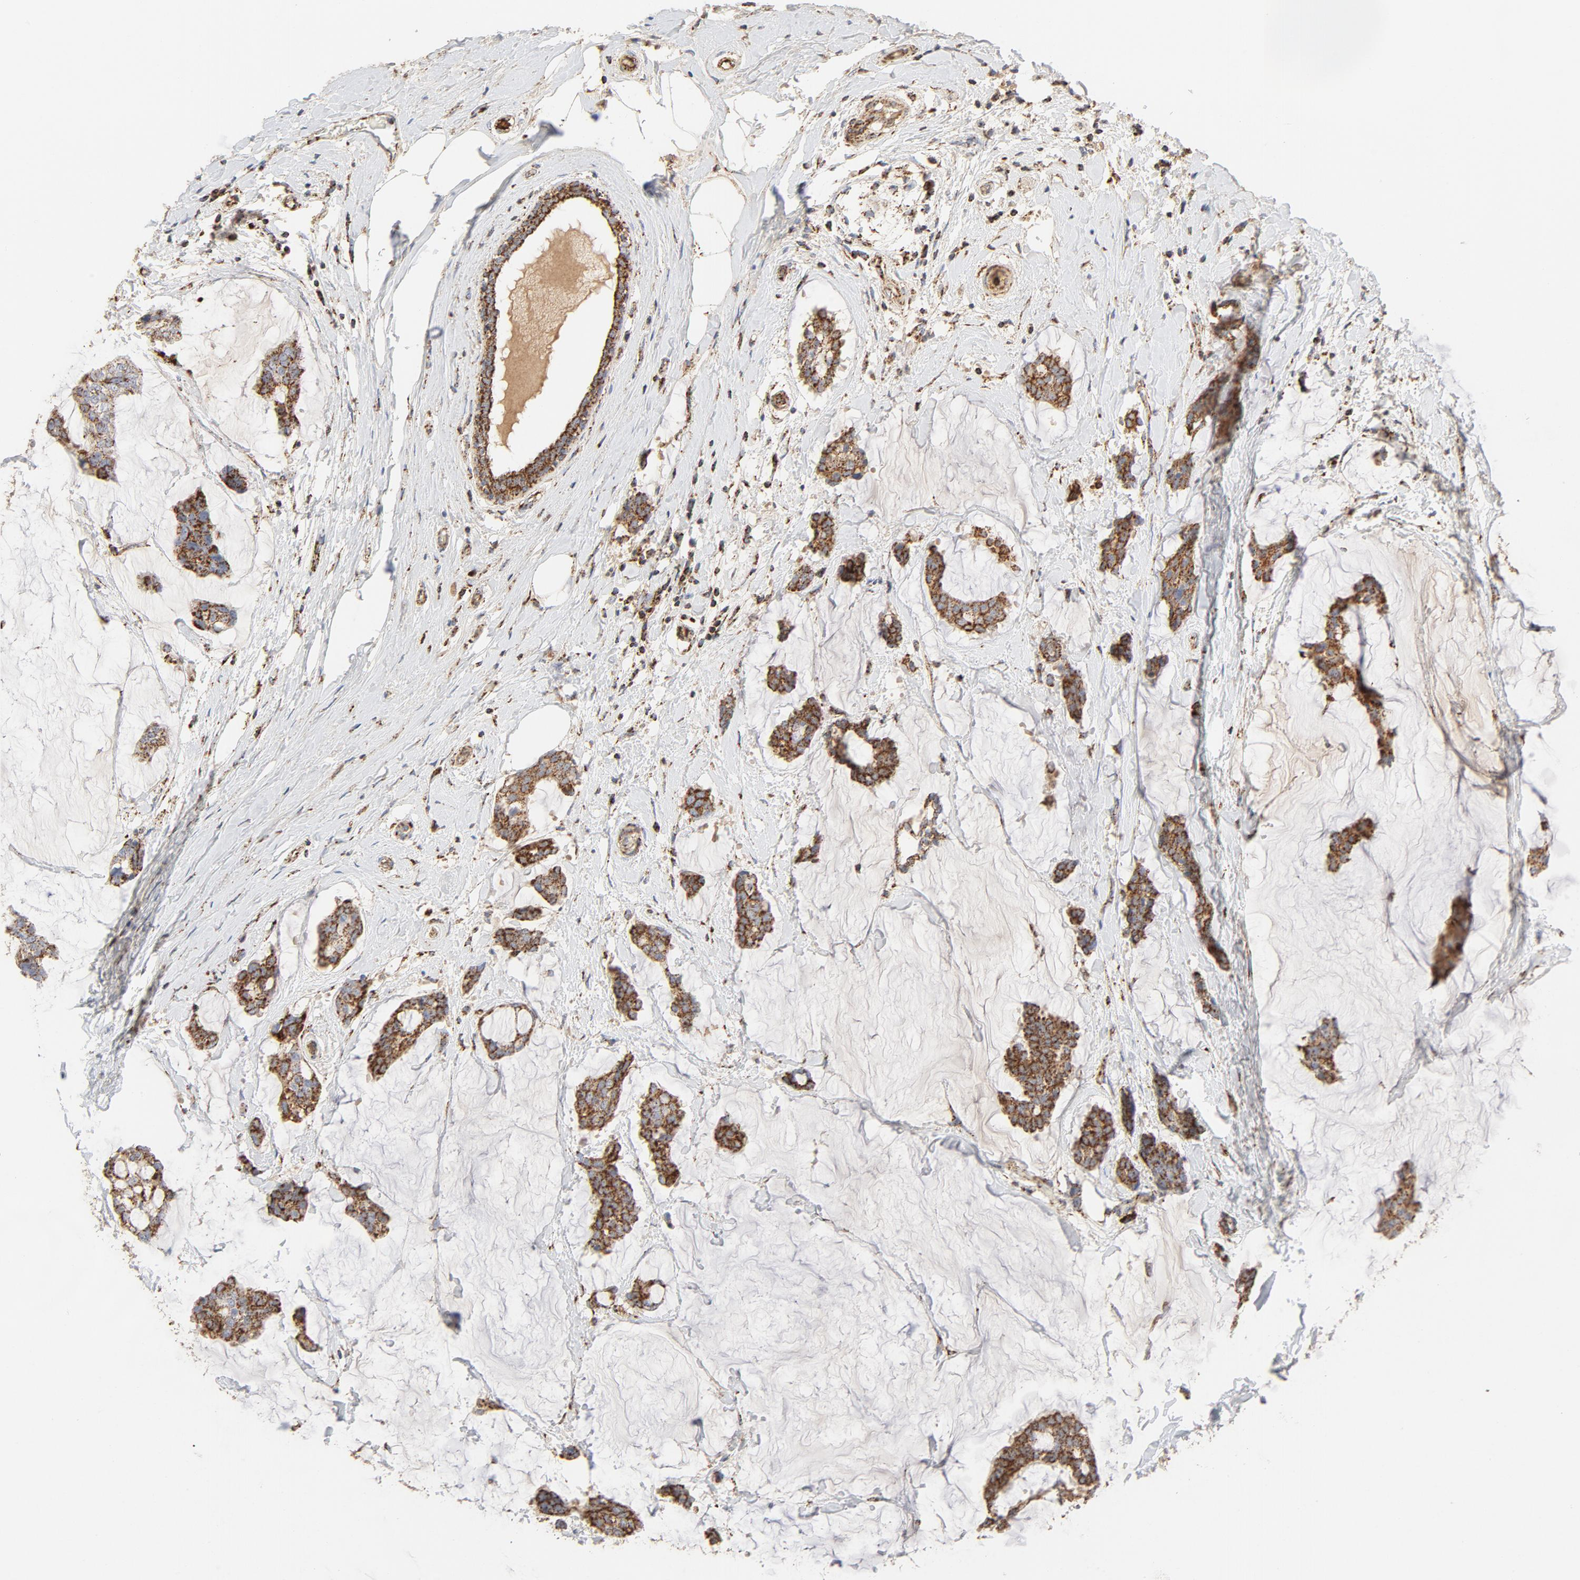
{"staining": {"intensity": "strong", "quantity": ">75%", "location": "cytoplasmic/membranous"}, "tissue": "breast cancer", "cell_type": "Tumor cells", "image_type": "cancer", "snomed": [{"axis": "morphology", "description": "Duct carcinoma"}, {"axis": "topography", "description": "Breast"}], "caption": "High-magnification brightfield microscopy of breast infiltrating ductal carcinoma stained with DAB (3,3'-diaminobenzidine) (brown) and counterstained with hematoxylin (blue). tumor cells exhibit strong cytoplasmic/membranous positivity is present in about>75% of cells. (Brightfield microscopy of DAB IHC at high magnification).", "gene": "PCNX4", "patient": {"sex": "female", "age": 93}}